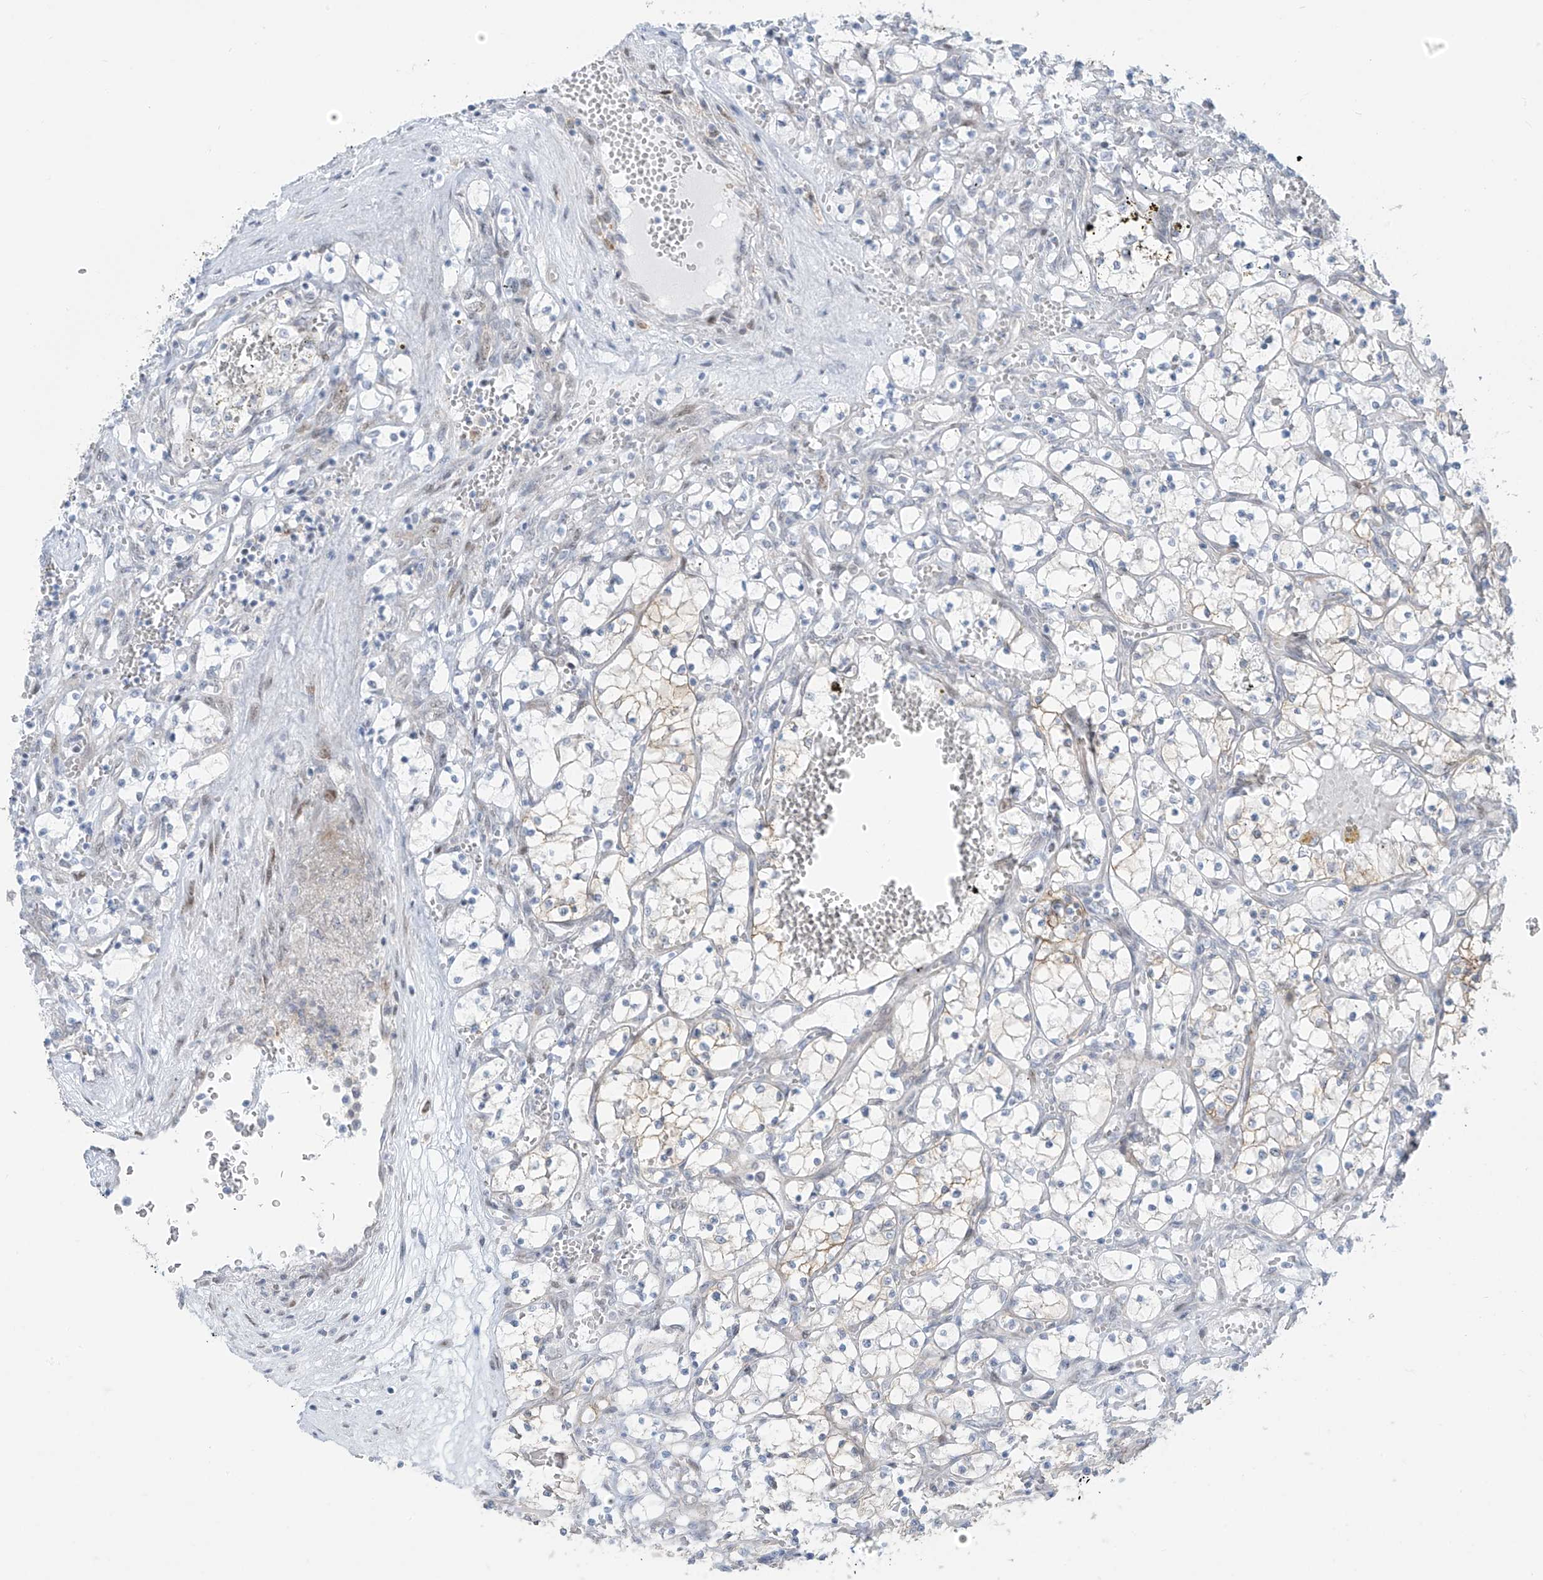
{"staining": {"intensity": "weak", "quantity": "<25%", "location": "cytoplasmic/membranous"}, "tissue": "renal cancer", "cell_type": "Tumor cells", "image_type": "cancer", "snomed": [{"axis": "morphology", "description": "Adenocarcinoma, NOS"}, {"axis": "topography", "description": "Kidney"}], "caption": "DAB (3,3'-diaminobenzidine) immunohistochemical staining of renal cancer (adenocarcinoma) displays no significant expression in tumor cells.", "gene": "LIN9", "patient": {"sex": "female", "age": 69}}